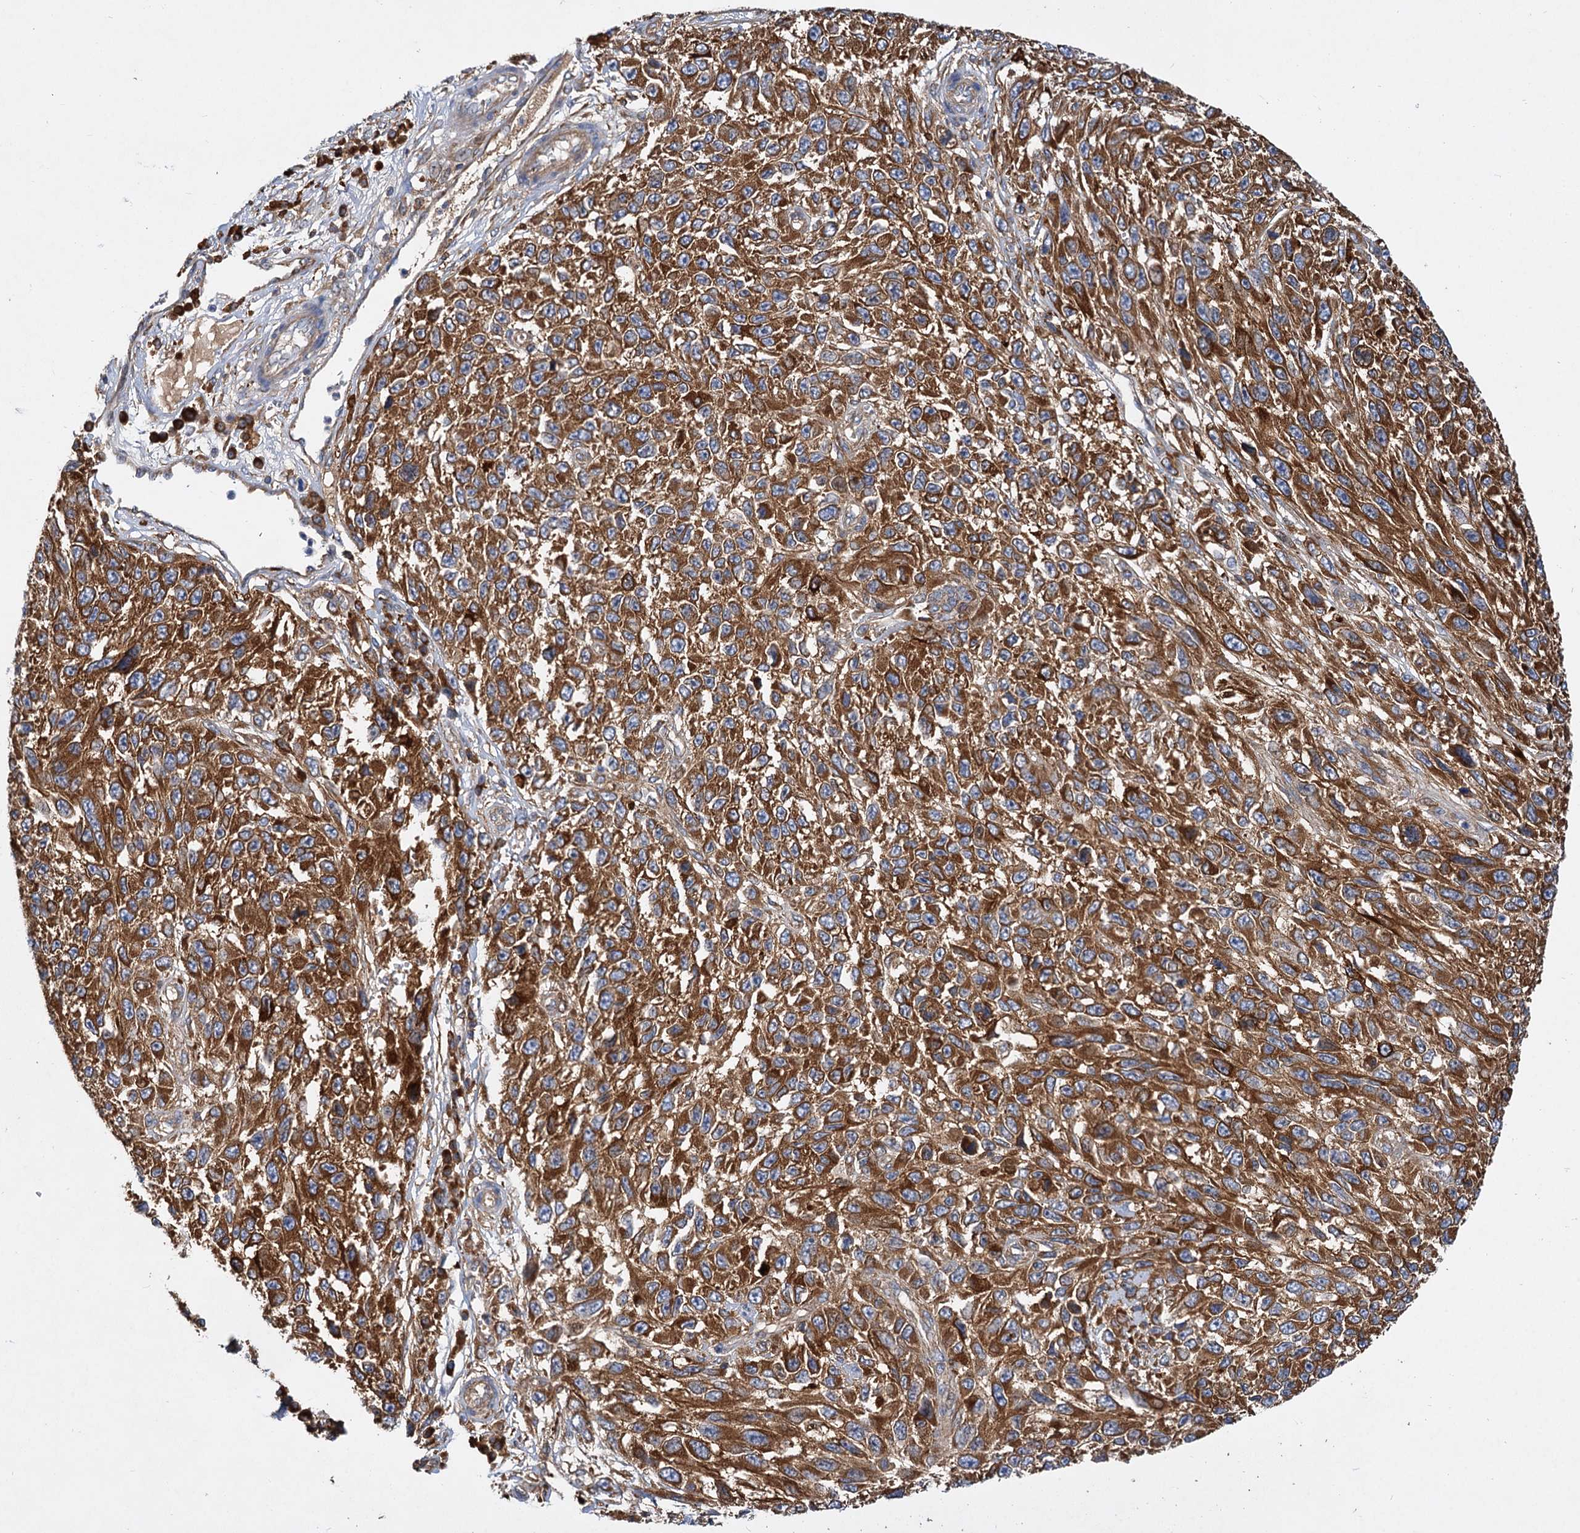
{"staining": {"intensity": "strong", "quantity": ">75%", "location": "cytoplasmic/membranous"}, "tissue": "melanoma", "cell_type": "Tumor cells", "image_type": "cancer", "snomed": [{"axis": "morphology", "description": "Normal tissue, NOS"}, {"axis": "morphology", "description": "Malignant melanoma, NOS"}, {"axis": "topography", "description": "Skin"}], "caption": "Malignant melanoma stained with IHC reveals strong cytoplasmic/membranous staining in about >75% of tumor cells.", "gene": "ALKBH7", "patient": {"sex": "female", "age": 96}}